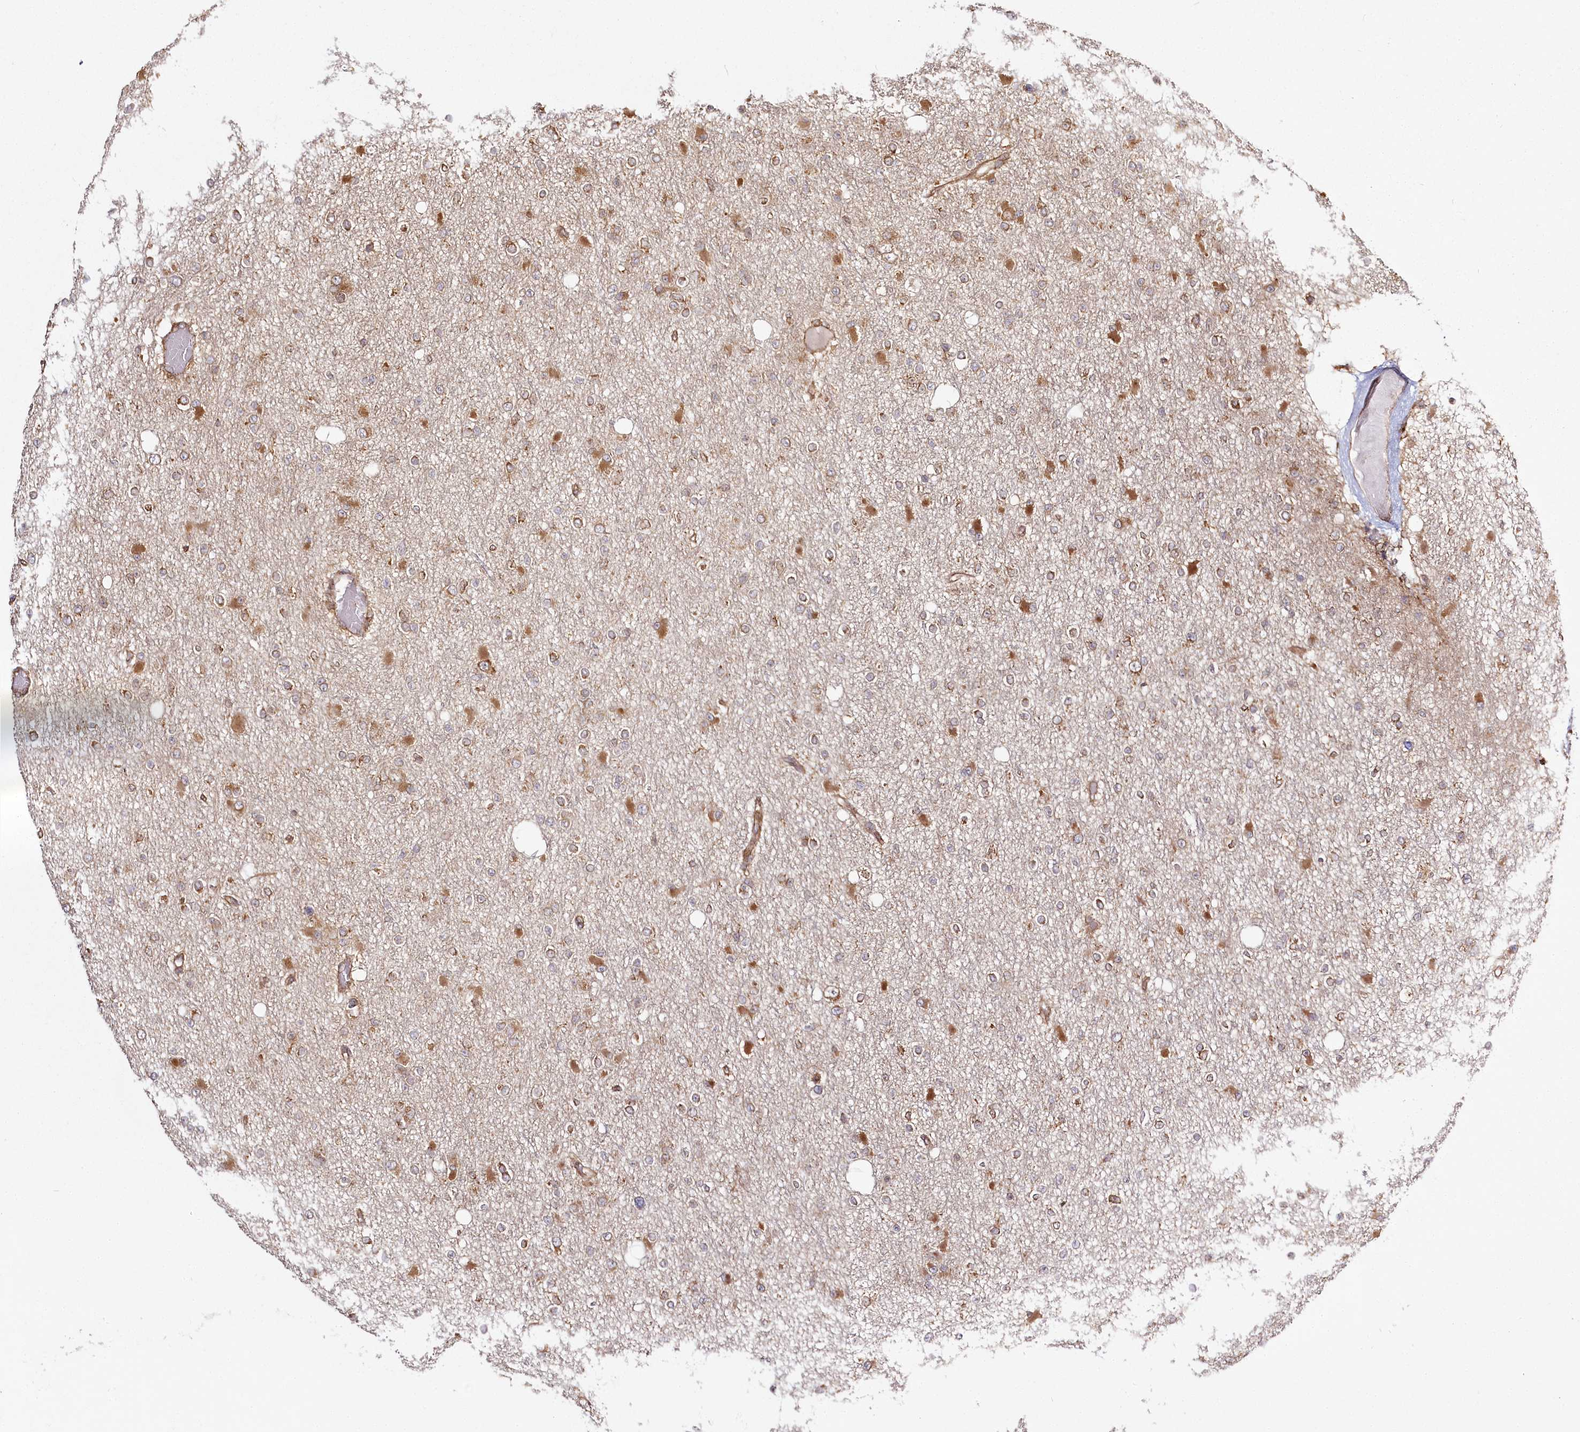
{"staining": {"intensity": "moderate", "quantity": "25%-75%", "location": "cytoplasmic/membranous"}, "tissue": "glioma", "cell_type": "Tumor cells", "image_type": "cancer", "snomed": [{"axis": "morphology", "description": "Glioma, malignant, Low grade"}, {"axis": "topography", "description": "Brain"}], "caption": "This photomicrograph exhibits glioma stained with IHC to label a protein in brown. The cytoplasmic/membranous of tumor cells show moderate positivity for the protein. Nuclei are counter-stained blue.", "gene": "FAM13A", "patient": {"sex": "female", "age": 22}}